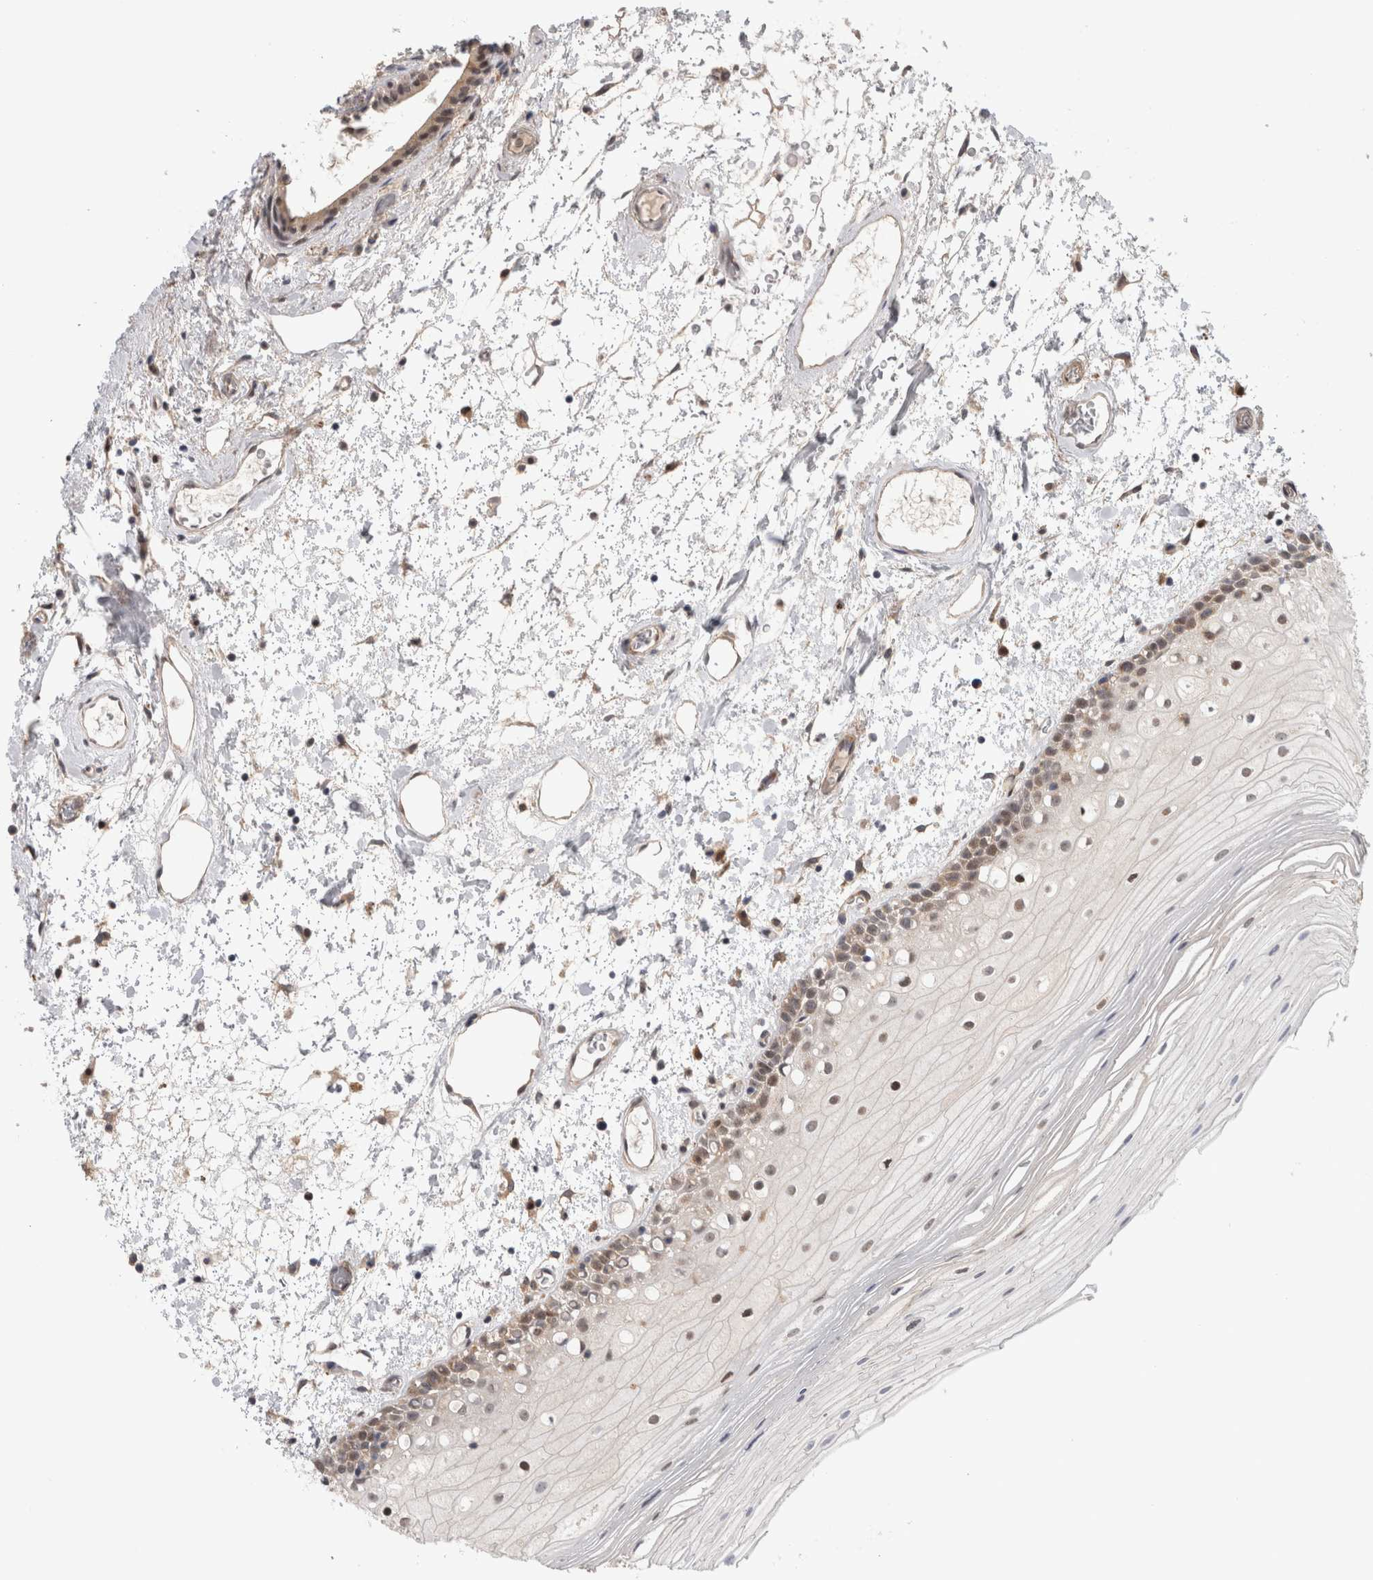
{"staining": {"intensity": "moderate", "quantity": "<25%", "location": "nuclear"}, "tissue": "oral mucosa", "cell_type": "Squamous epithelial cells", "image_type": "normal", "snomed": [{"axis": "morphology", "description": "Normal tissue, NOS"}, {"axis": "topography", "description": "Oral tissue"}], "caption": "A brown stain labels moderate nuclear expression of a protein in squamous epithelial cells of normal oral mucosa. (IHC, brightfield microscopy, high magnification).", "gene": "TAFA5", "patient": {"sex": "male", "age": 52}}